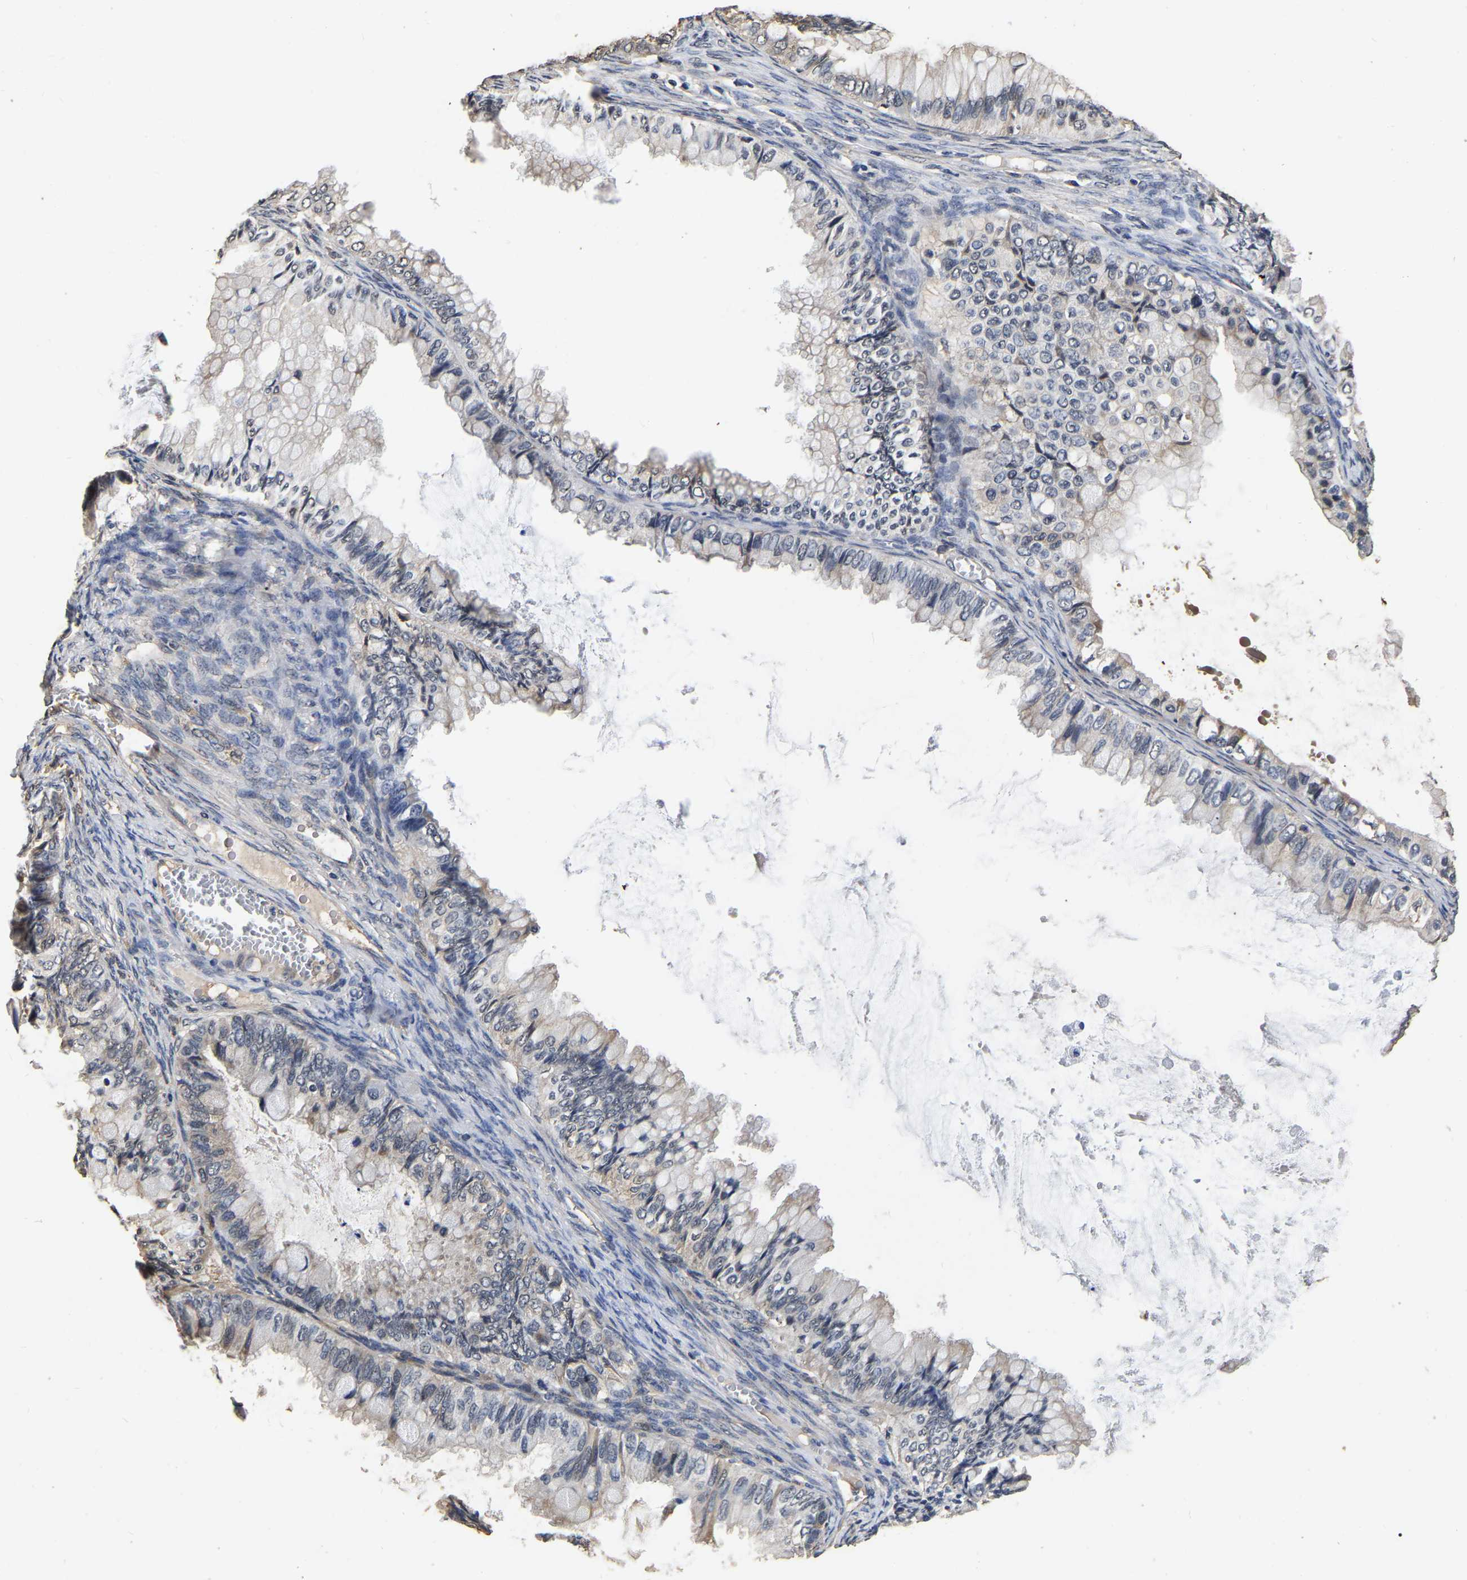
{"staining": {"intensity": "moderate", "quantity": "<25%", "location": "cytoplasmic/membranous"}, "tissue": "ovarian cancer", "cell_type": "Tumor cells", "image_type": "cancer", "snomed": [{"axis": "morphology", "description": "Cystadenocarcinoma, mucinous, NOS"}, {"axis": "topography", "description": "Ovary"}], "caption": "Immunohistochemical staining of human ovarian mucinous cystadenocarcinoma shows moderate cytoplasmic/membranous protein expression in about <25% of tumor cells.", "gene": "STK32C", "patient": {"sex": "female", "age": 80}}